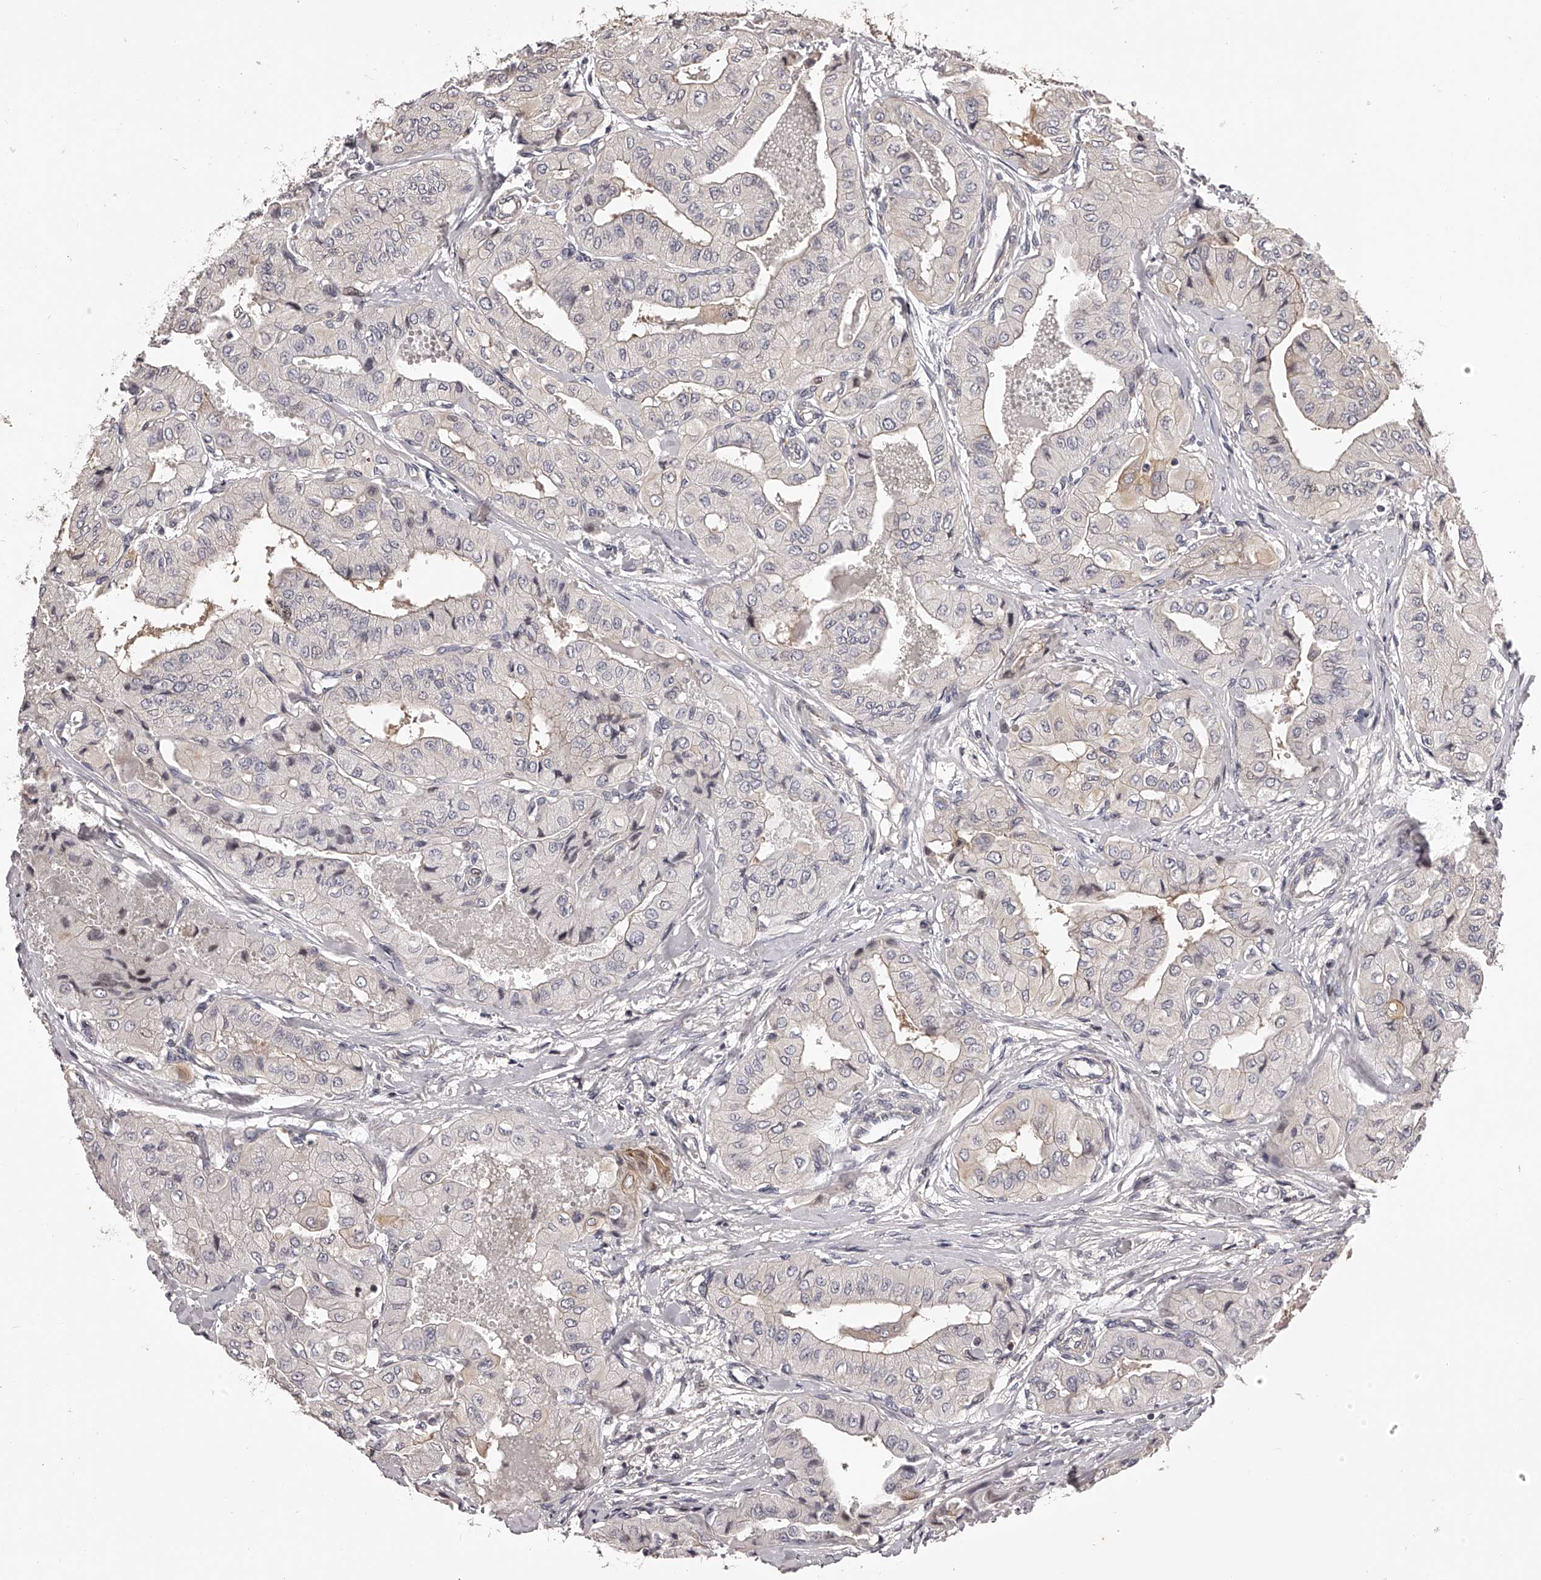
{"staining": {"intensity": "weak", "quantity": "<25%", "location": "cytoplasmic/membranous"}, "tissue": "thyroid cancer", "cell_type": "Tumor cells", "image_type": "cancer", "snomed": [{"axis": "morphology", "description": "Papillary adenocarcinoma, NOS"}, {"axis": "topography", "description": "Thyroid gland"}], "caption": "Tumor cells show no significant expression in thyroid cancer (papillary adenocarcinoma).", "gene": "PFDN2", "patient": {"sex": "female", "age": 59}}